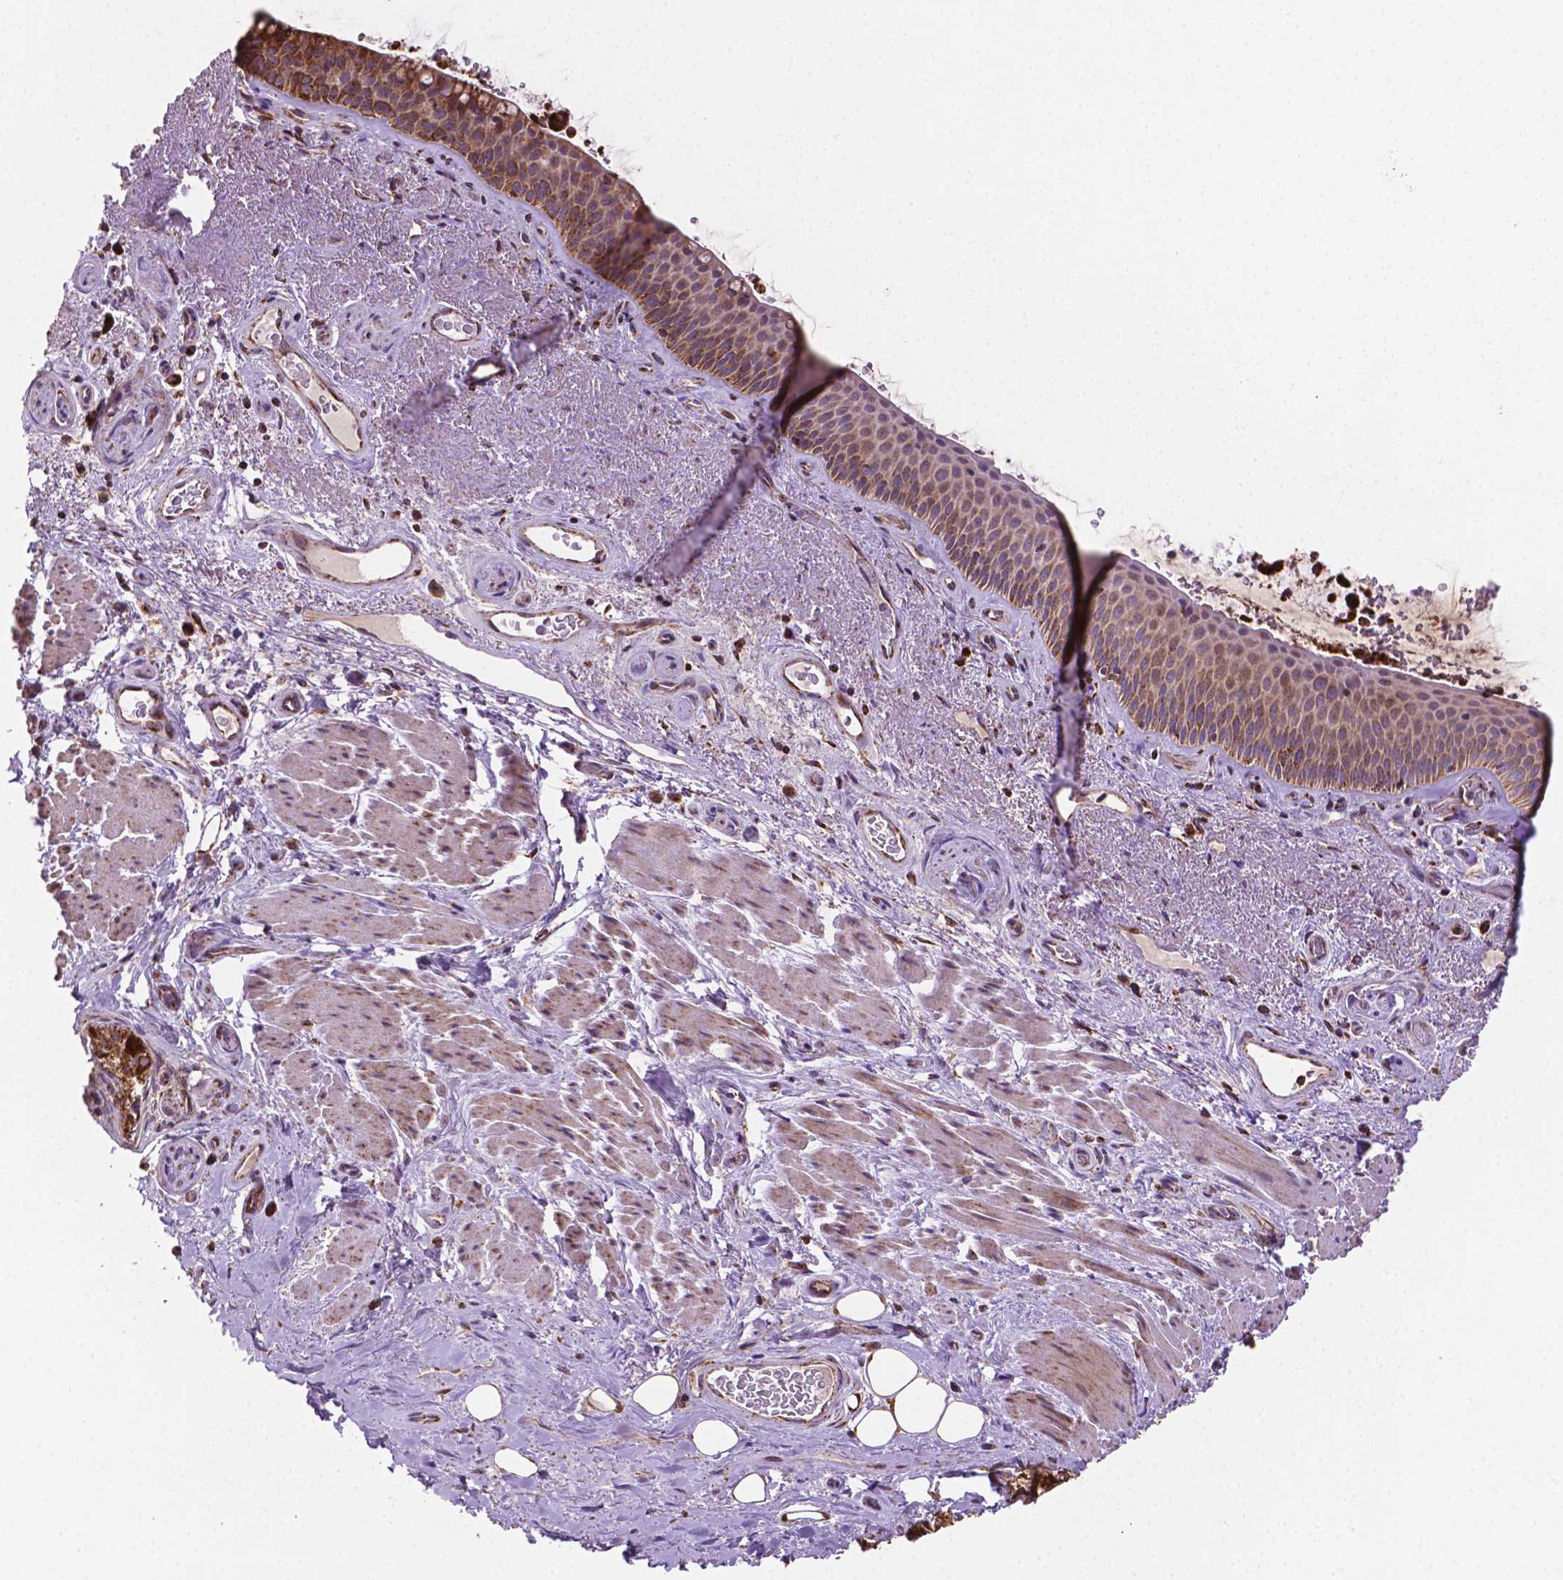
{"staining": {"intensity": "strong", "quantity": ">75%", "location": "cytoplasmic/membranous"}, "tissue": "bronchus", "cell_type": "Respiratory epithelial cells", "image_type": "normal", "snomed": [{"axis": "morphology", "description": "Normal tissue, NOS"}, {"axis": "topography", "description": "Bronchus"}], "caption": "High-power microscopy captured an immunohistochemistry (IHC) micrograph of benign bronchus, revealing strong cytoplasmic/membranous staining in approximately >75% of respiratory epithelial cells.", "gene": "ILVBL", "patient": {"sex": "male", "age": 48}}